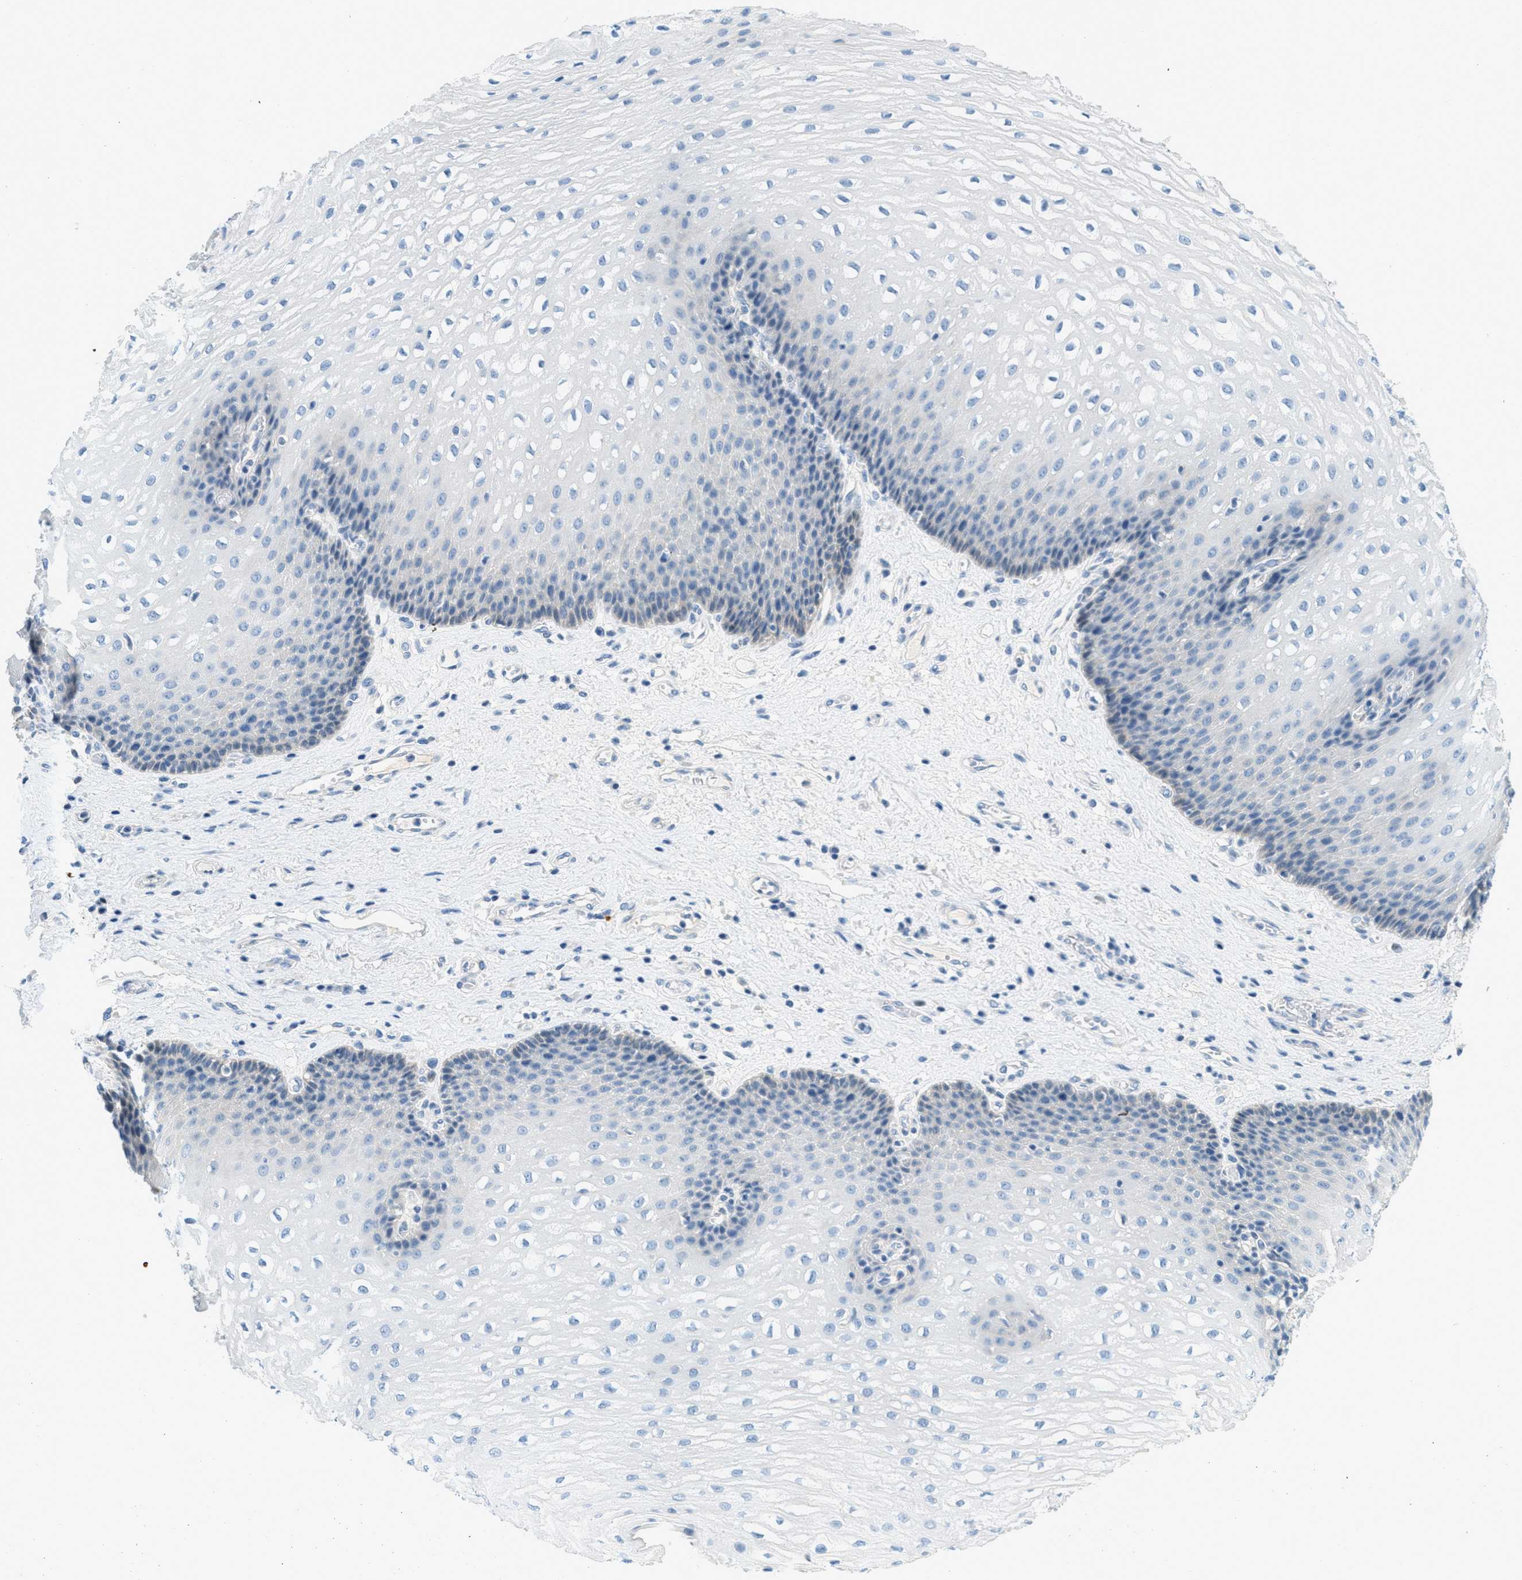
{"staining": {"intensity": "negative", "quantity": "none", "location": "none"}, "tissue": "esophagus", "cell_type": "Squamous epithelial cells", "image_type": "normal", "snomed": [{"axis": "morphology", "description": "Normal tissue, NOS"}, {"axis": "topography", "description": "Esophagus"}], "caption": "This histopathology image is of benign esophagus stained with immunohistochemistry to label a protein in brown with the nuclei are counter-stained blue. There is no positivity in squamous epithelial cells. The staining is performed using DAB brown chromogen with nuclei counter-stained in using hematoxylin.", "gene": "CYP4X1", "patient": {"sex": "male", "age": 48}}